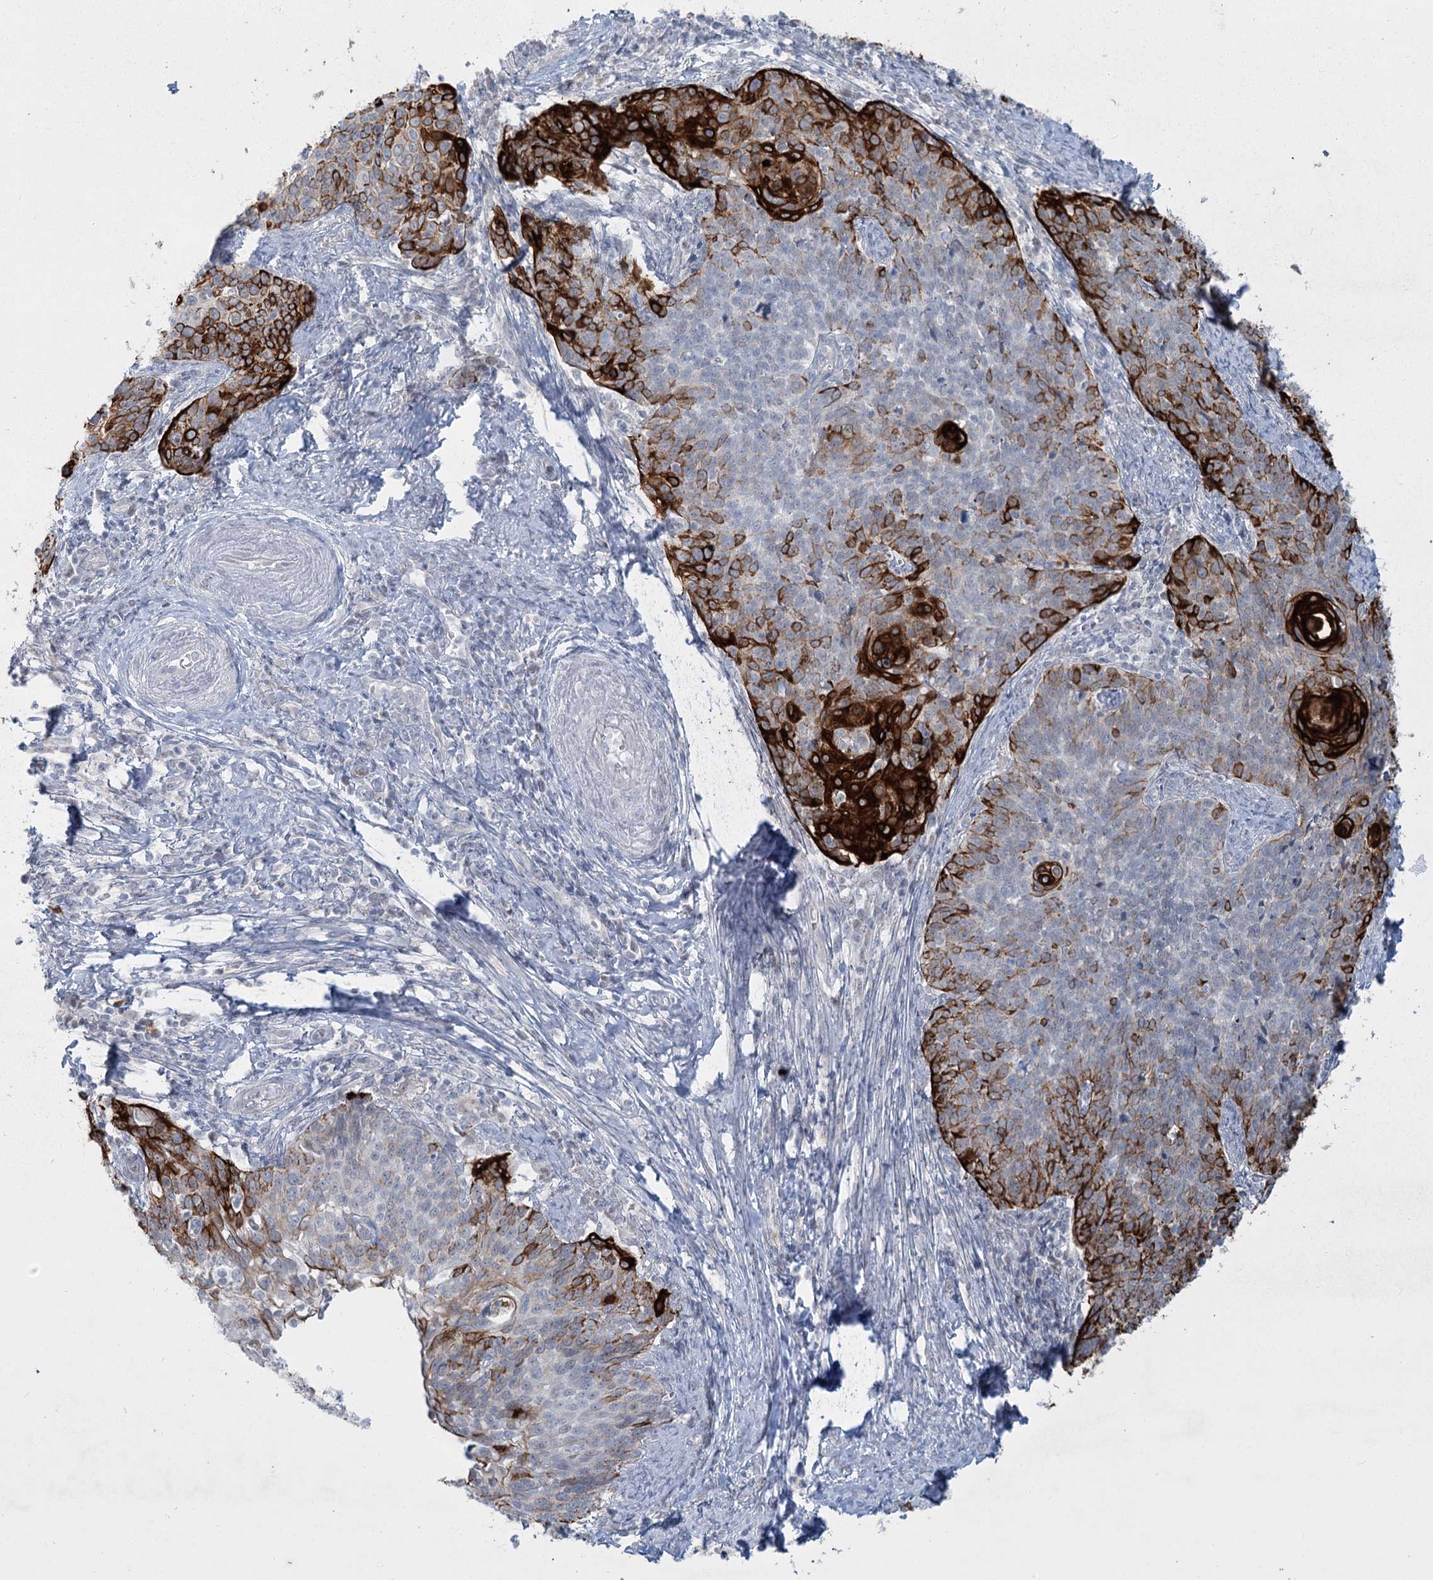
{"staining": {"intensity": "strong", "quantity": "<25%", "location": "cytoplasmic/membranous"}, "tissue": "cervical cancer", "cell_type": "Tumor cells", "image_type": "cancer", "snomed": [{"axis": "morphology", "description": "Squamous cell carcinoma, NOS"}, {"axis": "topography", "description": "Cervix"}], "caption": "High-magnification brightfield microscopy of cervical cancer stained with DAB (3,3'-diaminobenzidine) (brown) and counterstained with hematoxylin (blue). tumor cells exhibit strong cytoplasmic/membranous staining is appreciated in about<25% of cells.", "gene": "ABITRAM", "patient": {"sex": "female", "age": 39}}